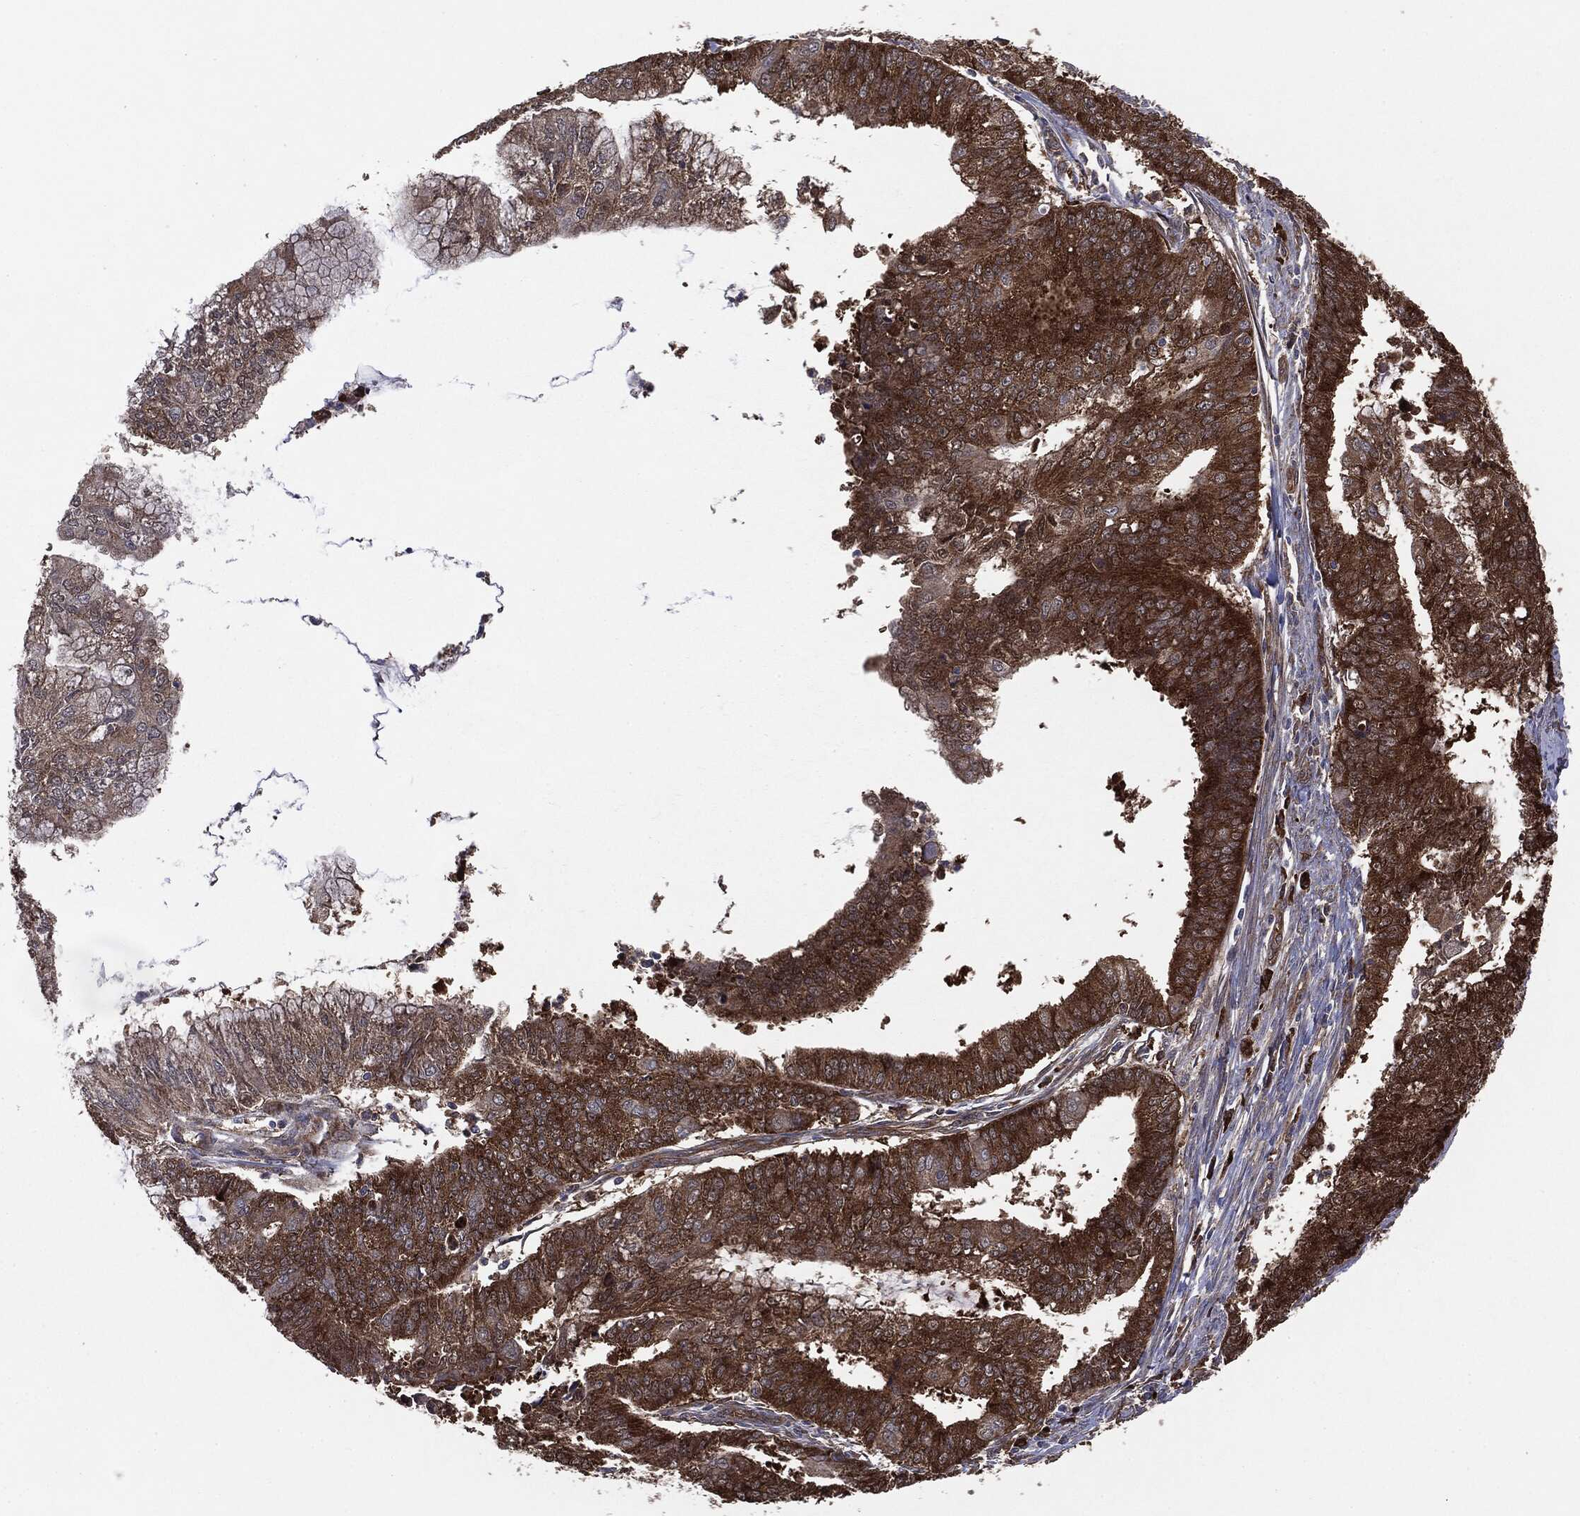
{"staining": {"intensity": "strong", "quantity": ">75%", "location": "cytoplasmic/membranous"}, "tissue": "endometrial cancer", "cell_type": "Tumor cells", "image_type": "cancer", "snomed": [{"axis": "morphology", "description": "Adenocarcinoma, NOS"}, {"axis": "topography", "description": "Endometrium"}], "caption": "A histopathology image showing strong cytoplasmic/membranous positivity in approximately >75% of tumor cells in adenocarcinoma (endometrial), as visualized by brown immunohistochemical staining.", "gene": "NME1", "patient": {"sex": "female", "age": 61}}